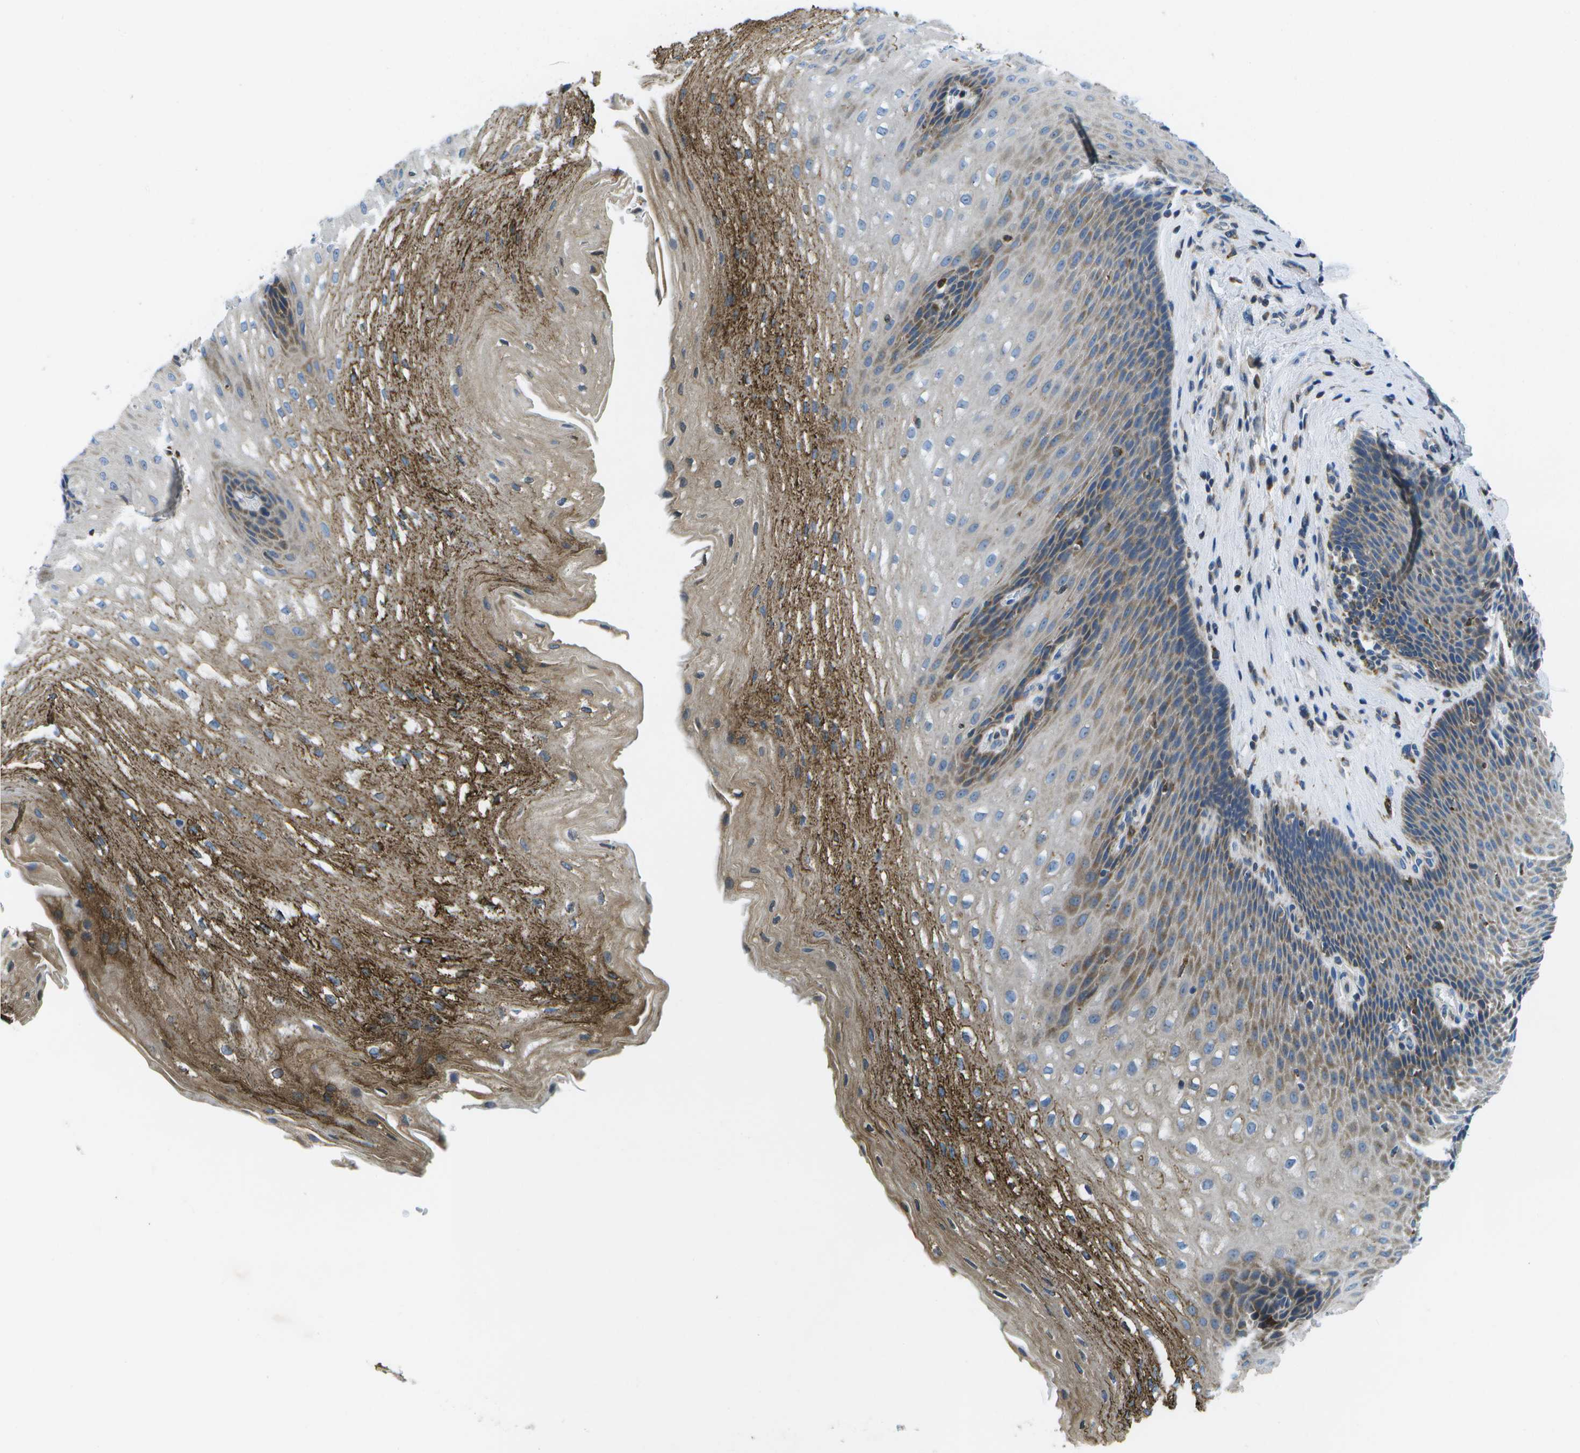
{"staining": {"intensity": "moderate", "quantity": ">75%", "location": "cytoplasmic/membranous"}, "tissue": "esophagus", "cell_type": "Squamous epithelial cells", "image_type": "normal", "snomed": [{"axis": "morphology", "description": "Normal tissue, NOS"}, {"axis": "topography", "description": "Esophagus"}], "caption": "Esophagus stained for a protein reveals moderate cytoplasmic/membranous positivity in squamous epithelial cells.", "gene": "GDF5", "patient": {"sex": "male", "age": 48}}